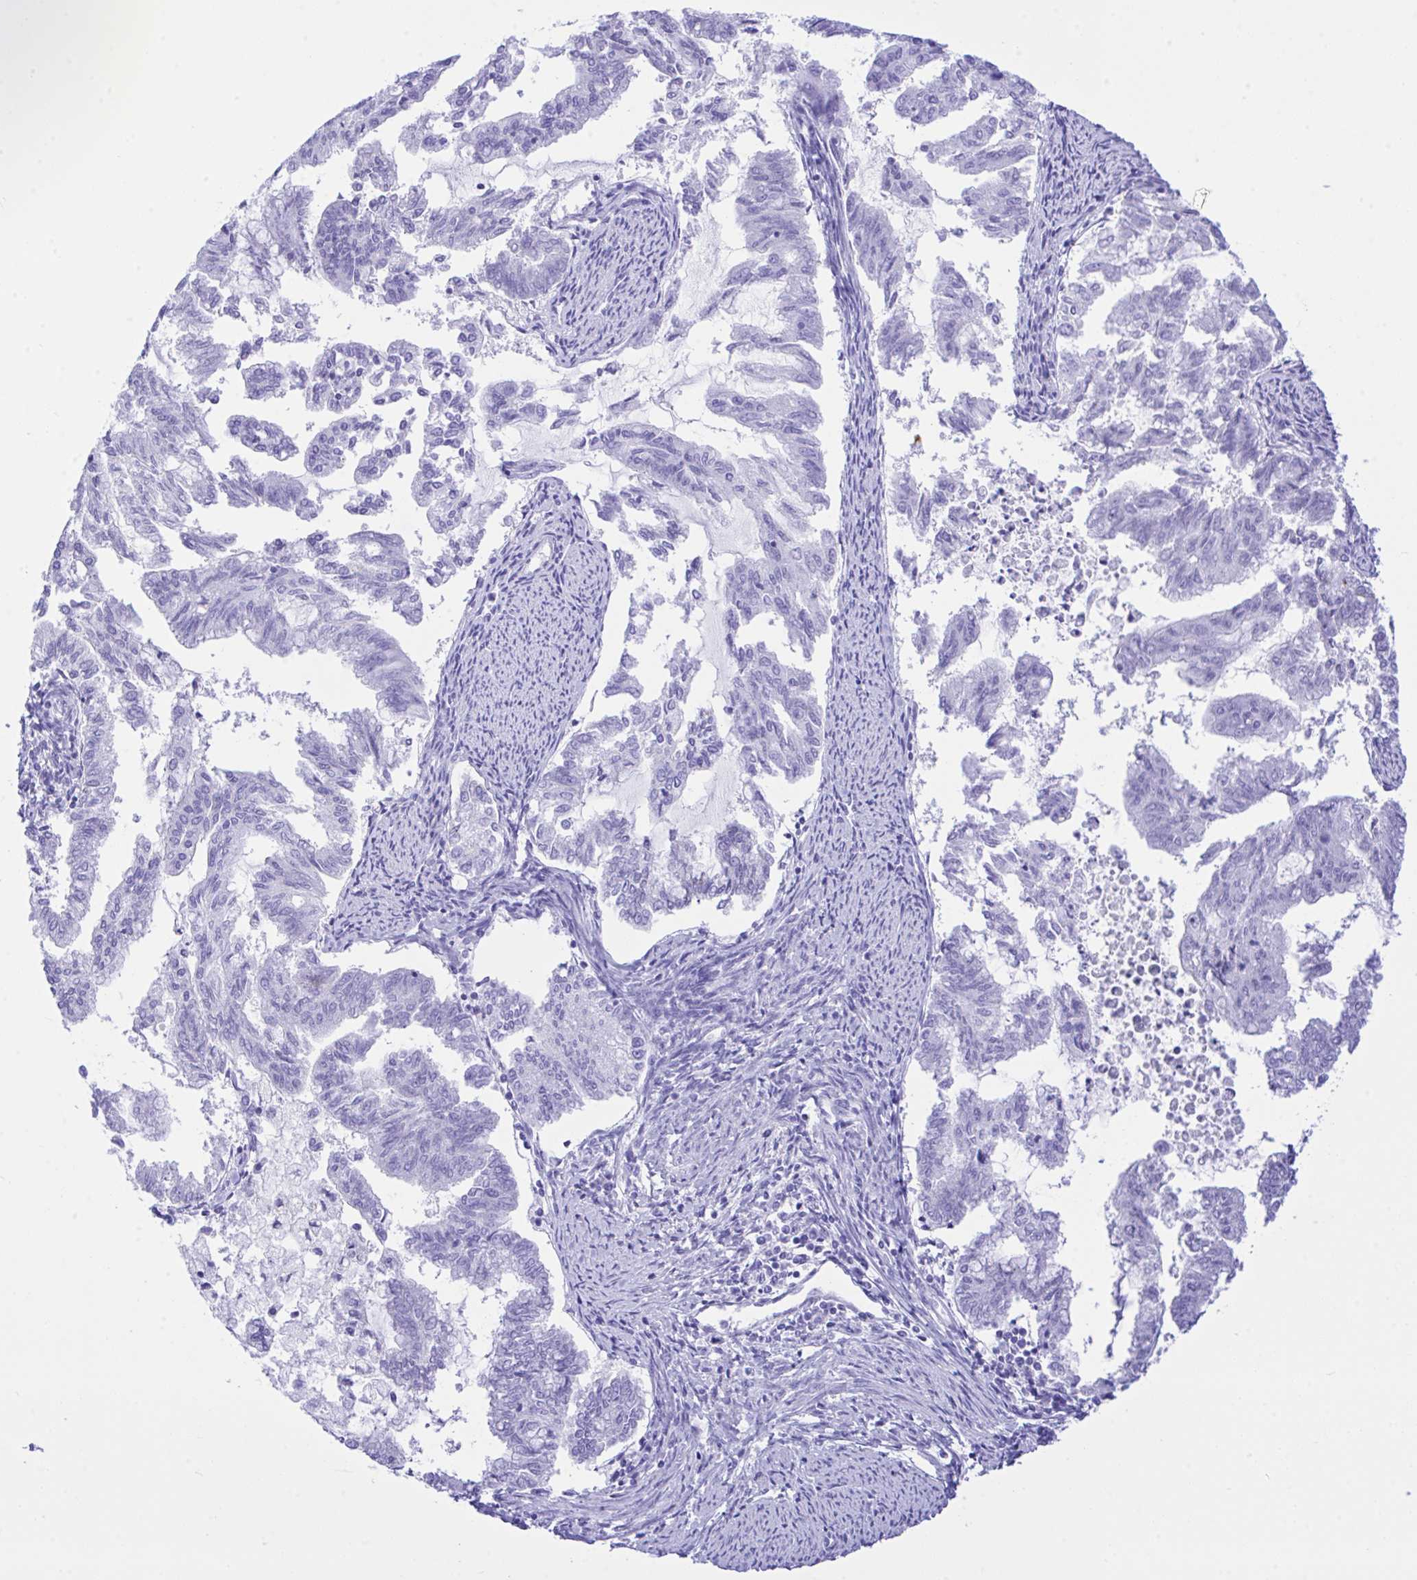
{"staining": {"intensity": "negative", "quantity": "none", "location": "none"}, "tissue": "endometrial cancer", "cell_type": "Tumor cells", "image_type": "cancer", "snomed": [{"axis": "morphology", "description": "Adenocarcinoma, NOS"}, {"axis": "topography", "description": "Endometrium"}], "caption": "IHC photomicrograph of human endometrial adenocarcinoma stained for a protein (brown), which shows no positivity in tumor cells. Nuclei are stained in blue.", "gene": "SELENOV", "patient": {"sex": "female", "age": 79}}